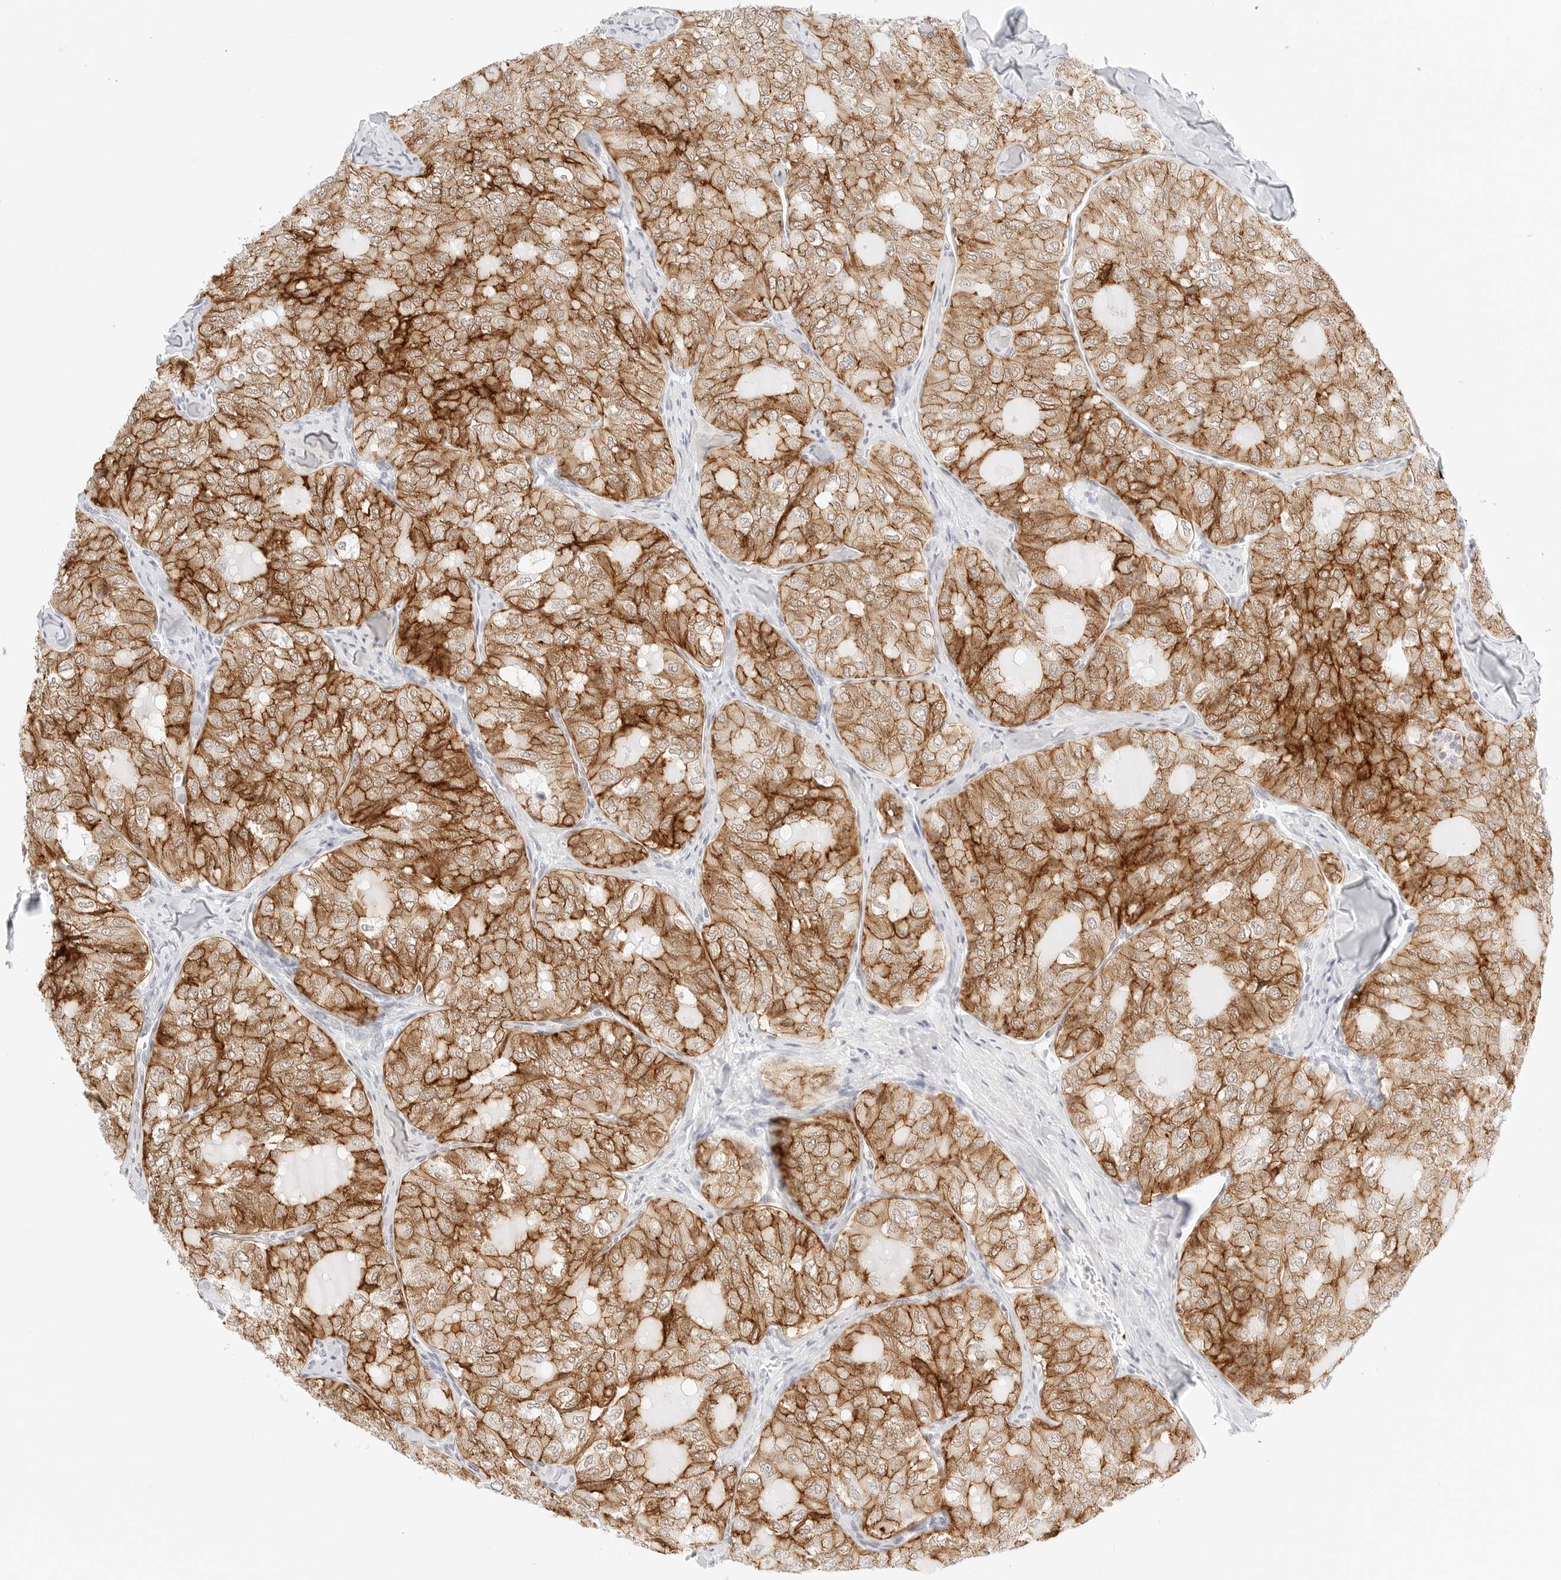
{"staining": {"intensity": "moderate", "quantity": ">75%", "location": "cytoplasmic/membranous"}, "tissue": "thyroid cancer", "cell_type": "Tumor cells", "image_type": "cancer", "snomed": [{"axis": "morphology", "description": "Follicular adenoma carcinoma, NOS"}, {"axis": "topography", "description": "Thyroid gland"}], "caption": "Thyroid cancer tissue demonstrates moderate cytoplasmic/membranous positivity in about >75% of tumor cells, visualized by immunohistochemistry.", "gene": "CDH1", "patient": {"sex": "male", "age": 75}}